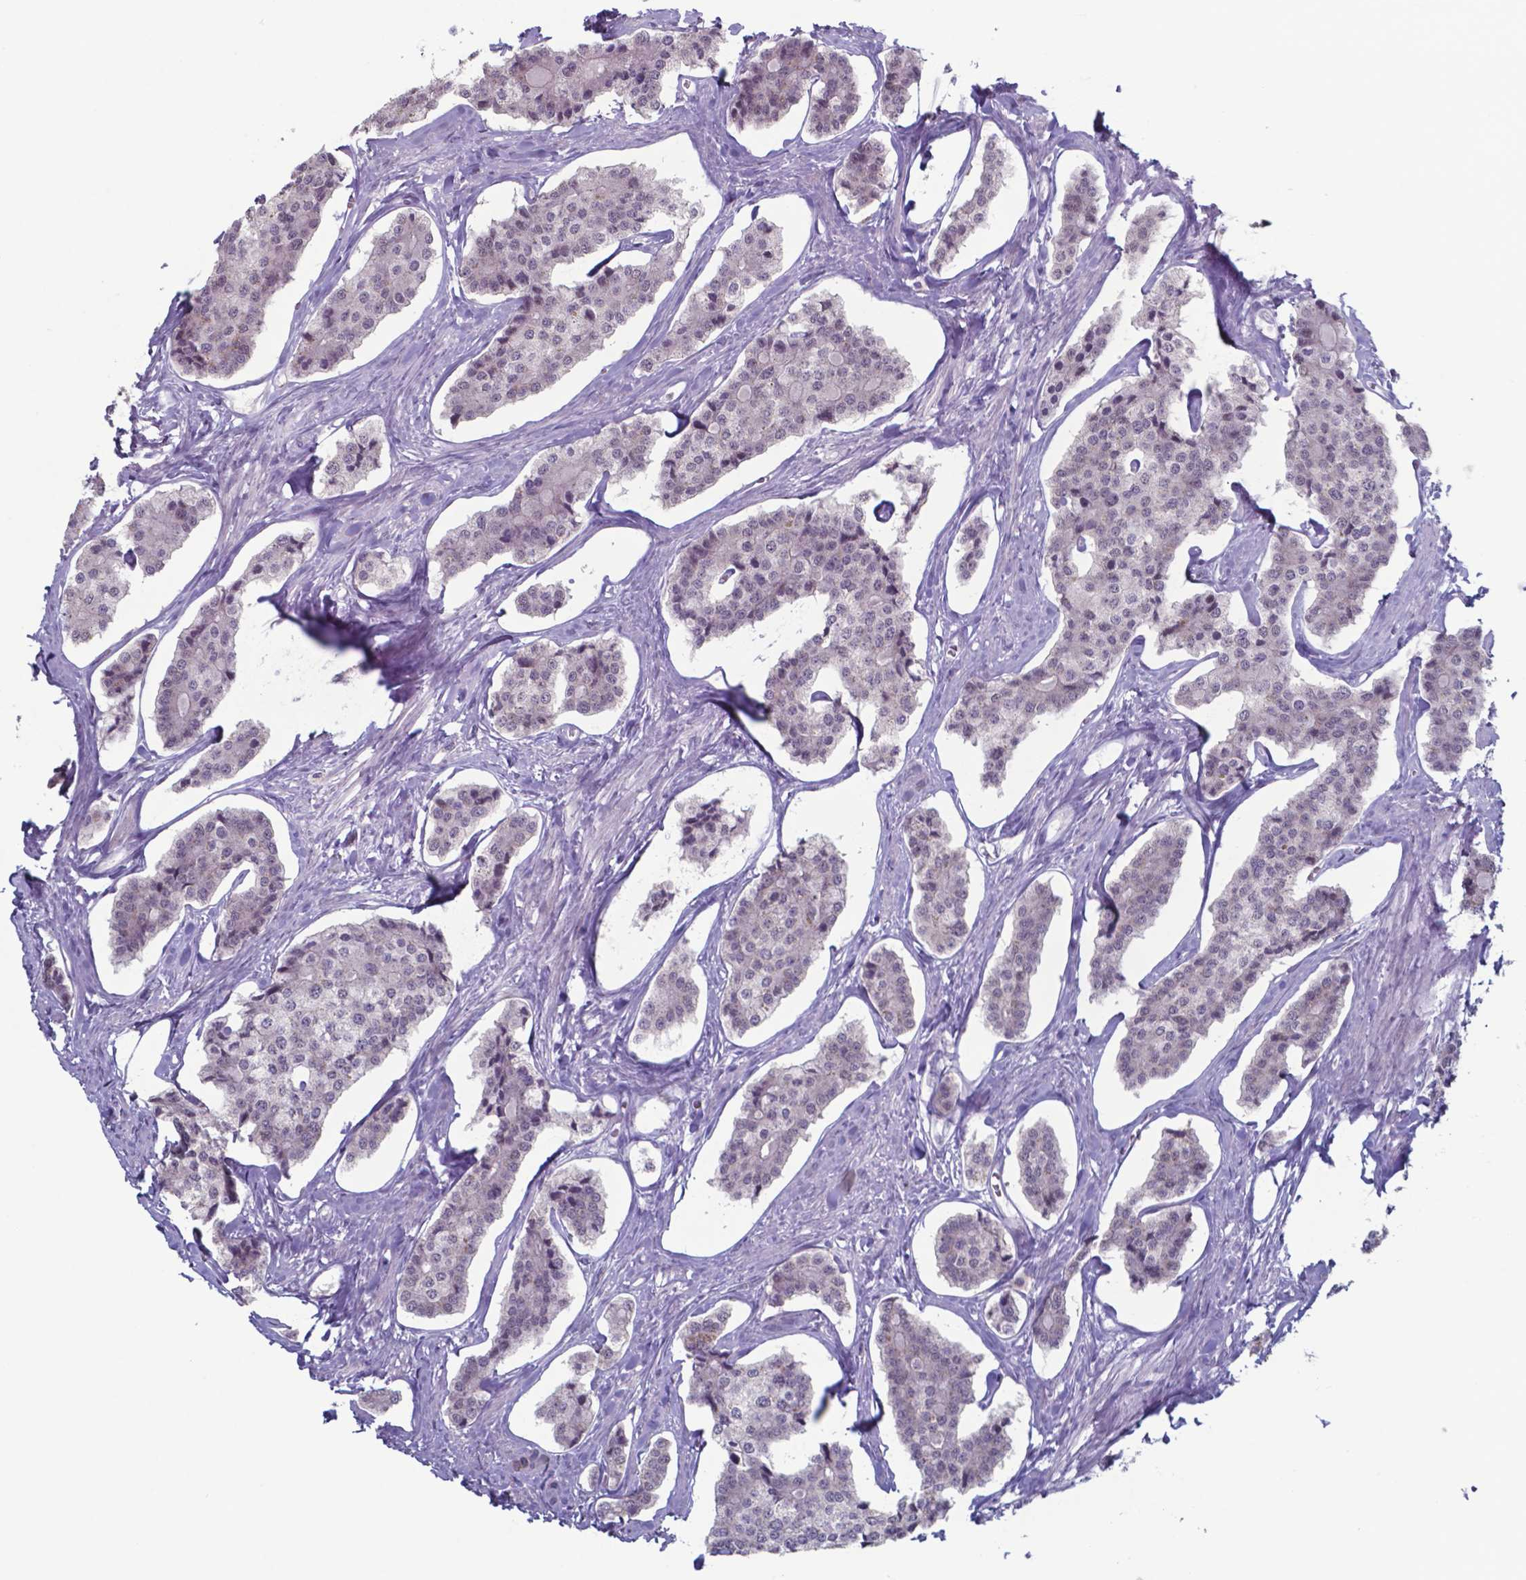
{"staining": {"intensity": "negative", "quantity": "none", "location": "none"}, "tissue": "carcinoid", "cell_type": "Tumor cells", "image_type": "cancer", "snomed": [{"axis": "morphology", "description": "Carcinoid, malignant, NOS"}, {"axis": "topography", "description": "Small intestine"}], "caption": "Immunohistochemistry (IHC) image of carcinoid stained for a protein (brown), which exhibits no positivity in tumor cells.", "gene": "TDP2", "patient": {"sex": "female", "age": 65}}